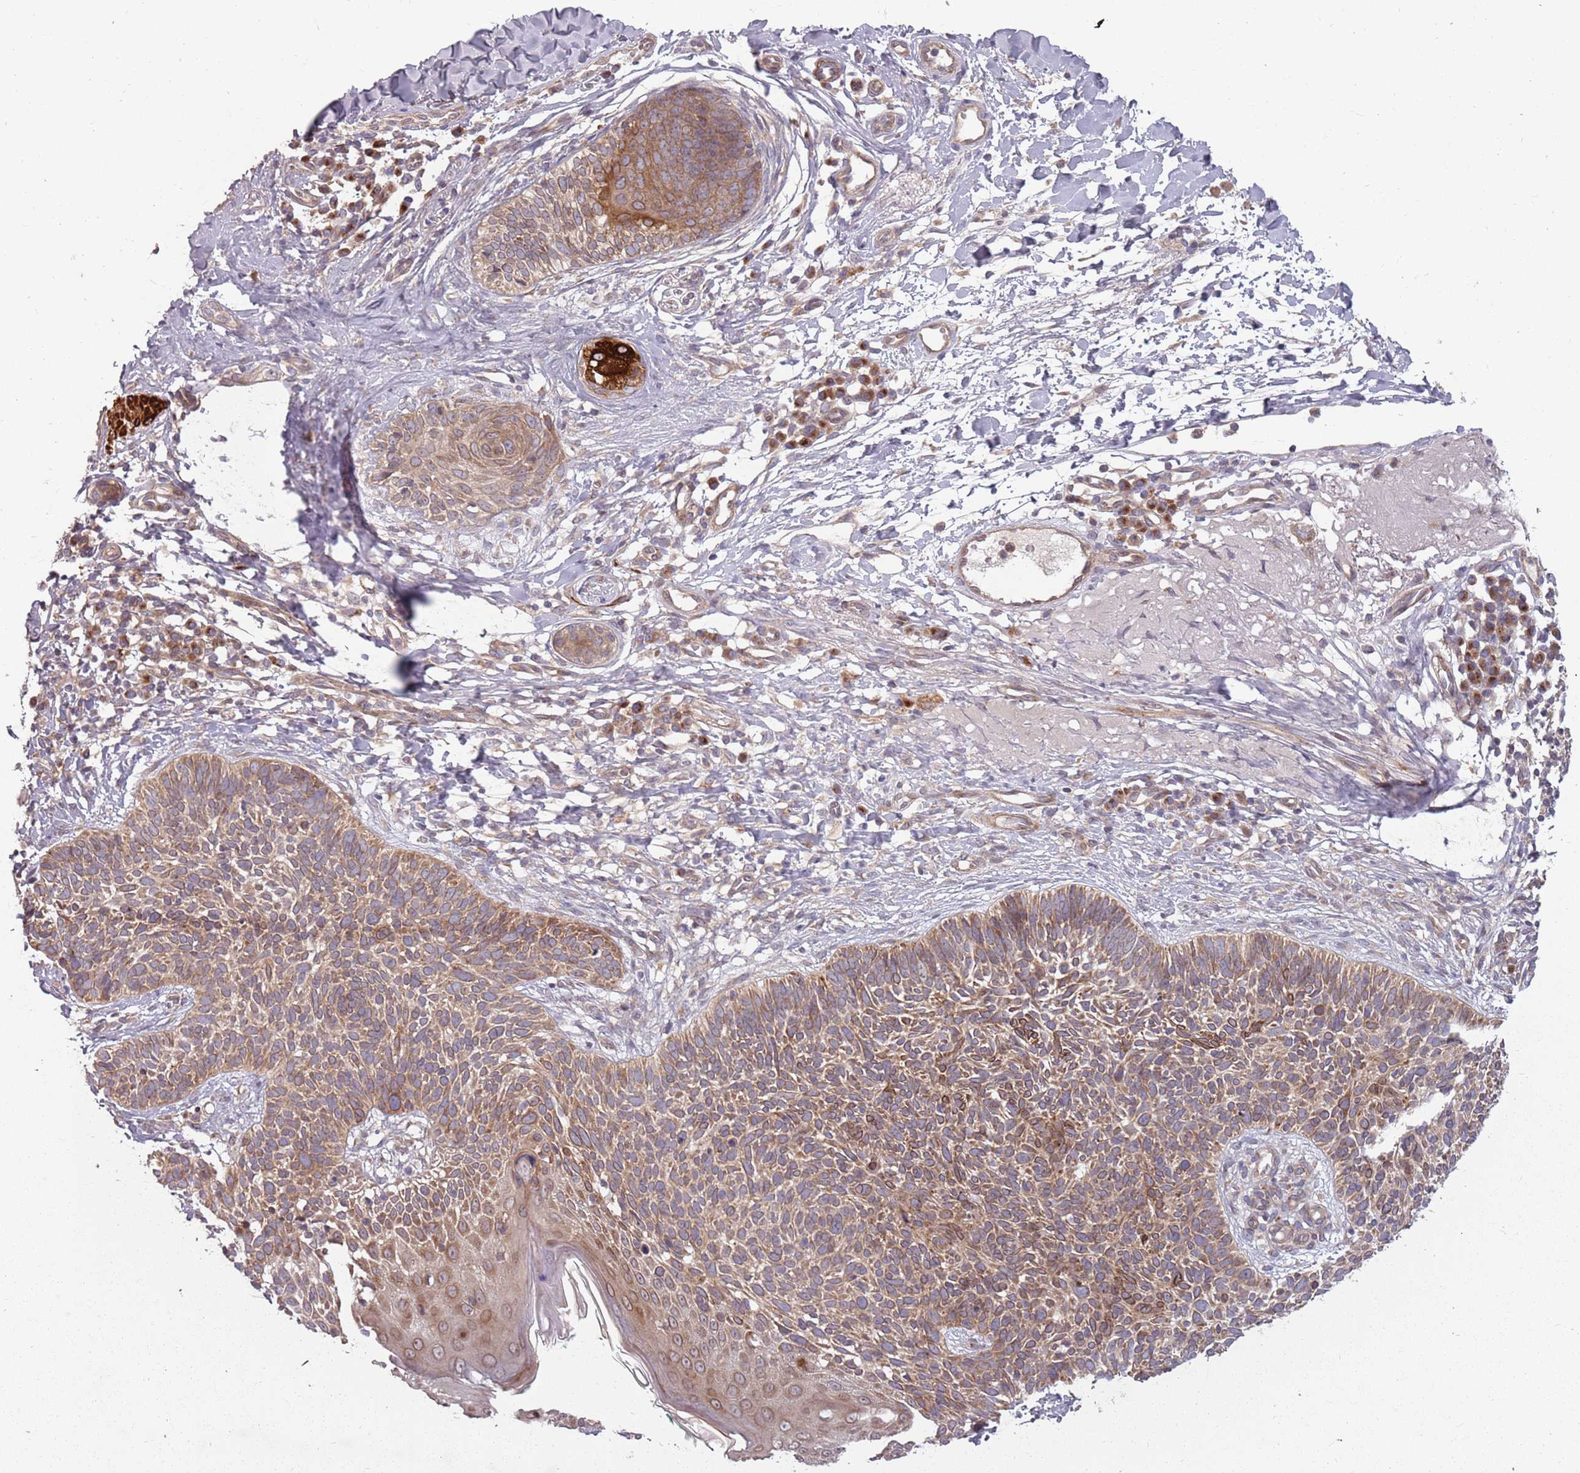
{"staining": {"intensity": "moderate", "quantity": ">75%", "location": "cytoplasmic/membranous"}, "tissue": "skin cancer", "cell_type": "Tumor cells", "image_type": "cancer", "snomed": [{"axis": "morphology", "description": "Basal cell carcinoma"}, {"axis": "topography", "description": "Skin"}], "caption": "Brown immunohistochemical staining in human skin cancer reveals moderate cytoplasmic/membranous expression in approximately >75% of tumor cells. (brown staining indicates protein expression, while blue staining denotes nuclei).", "gene": "PLD6", "patient": {"sex": "male", "age": 72}}